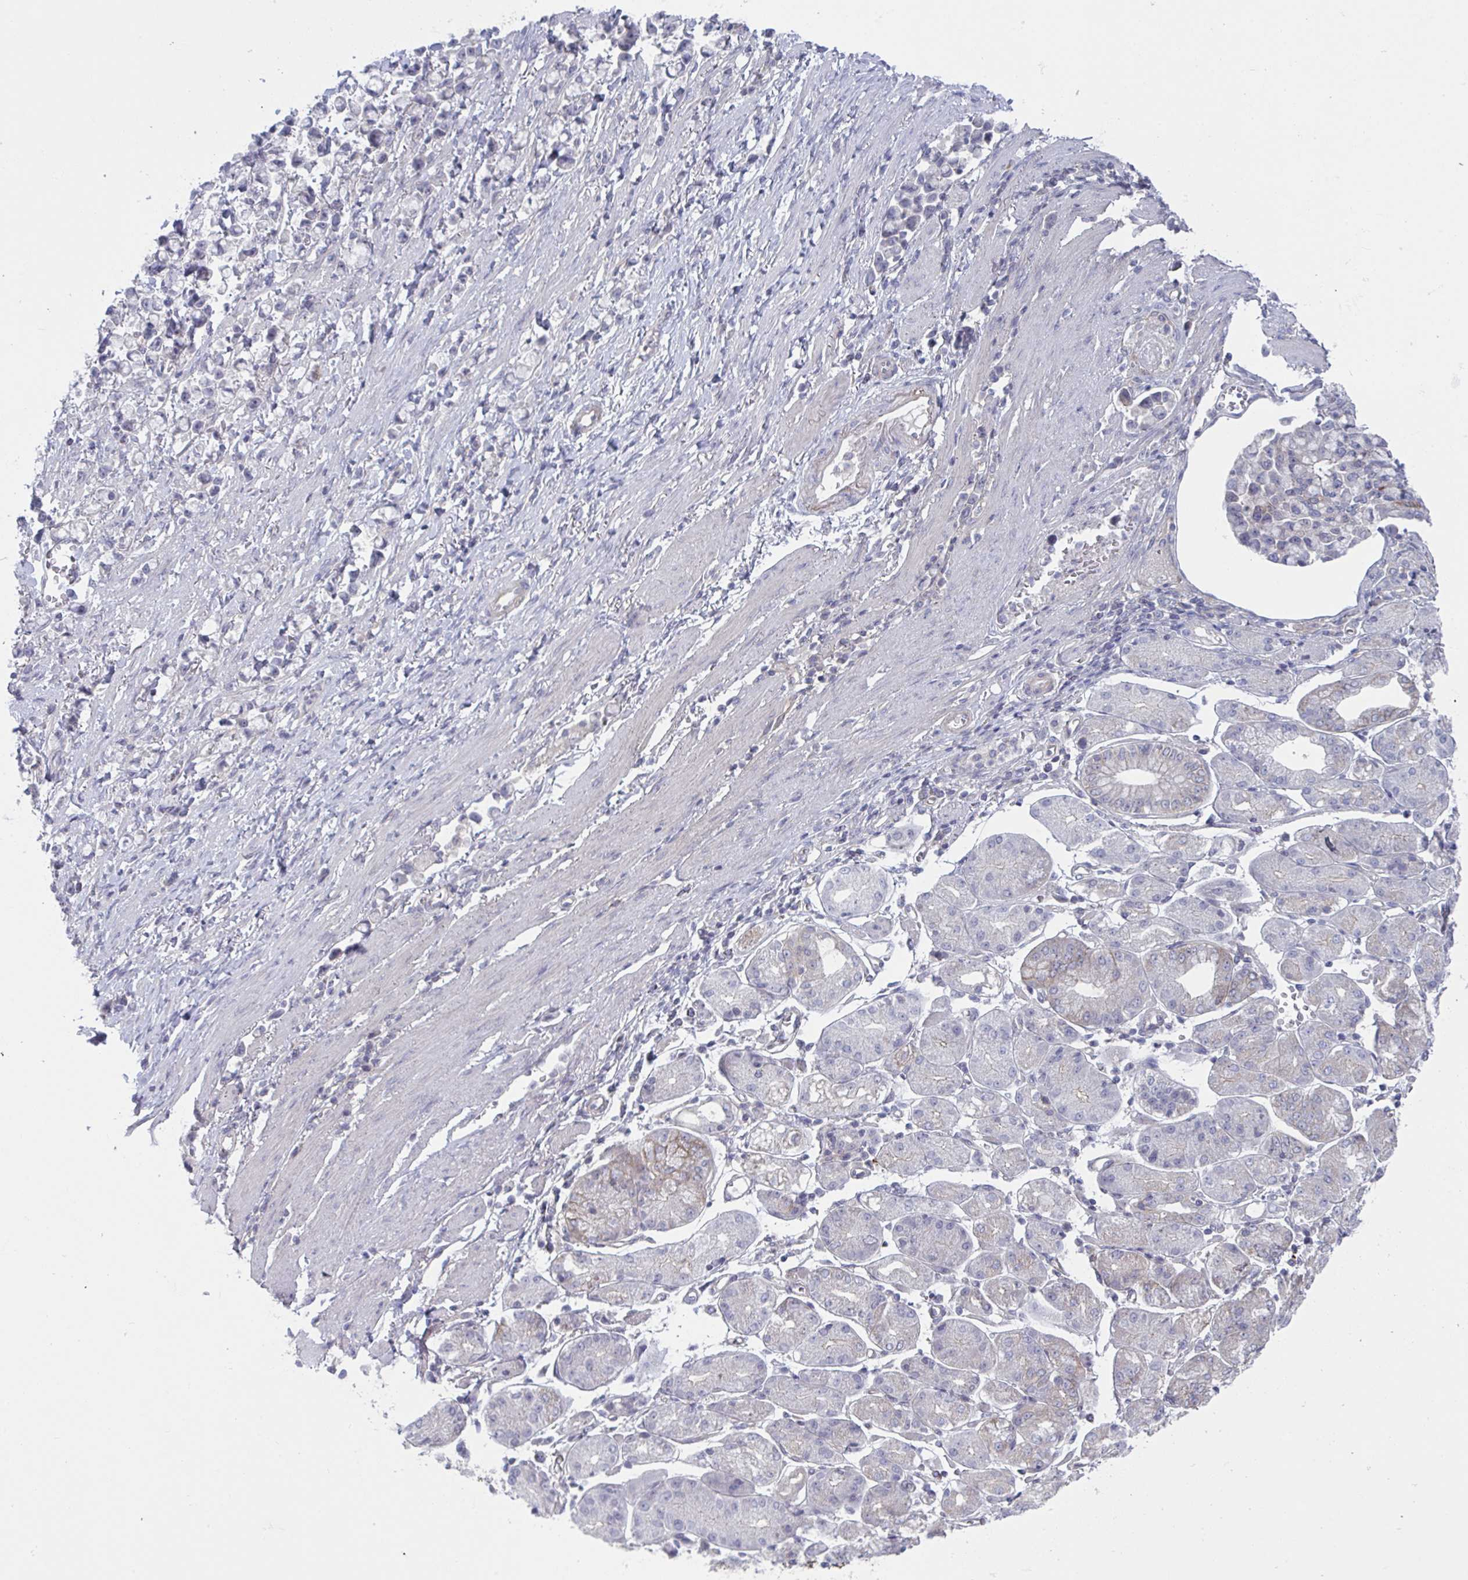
{"staining": {"intensity": "negative", "quantity": "none", "location": "none"}, "tissue": "stomach cancer", "cell_type": "Tumor cells", "image_type": "cancer", "snomed": [{"axis": "morphology", "description": "Adenocarcinoma, NOS"}, {"axis": "topography", "description": "Stomach"}], "caption": "An immunohistochemistry (IHC) image of stomach cancer (adenocarcinoma) is shown. There is no staining in tumor cells of stomach cancer (adenocarcinoma).", "gene": "STK26", "patient": {"sex": "female", "age": 81}}